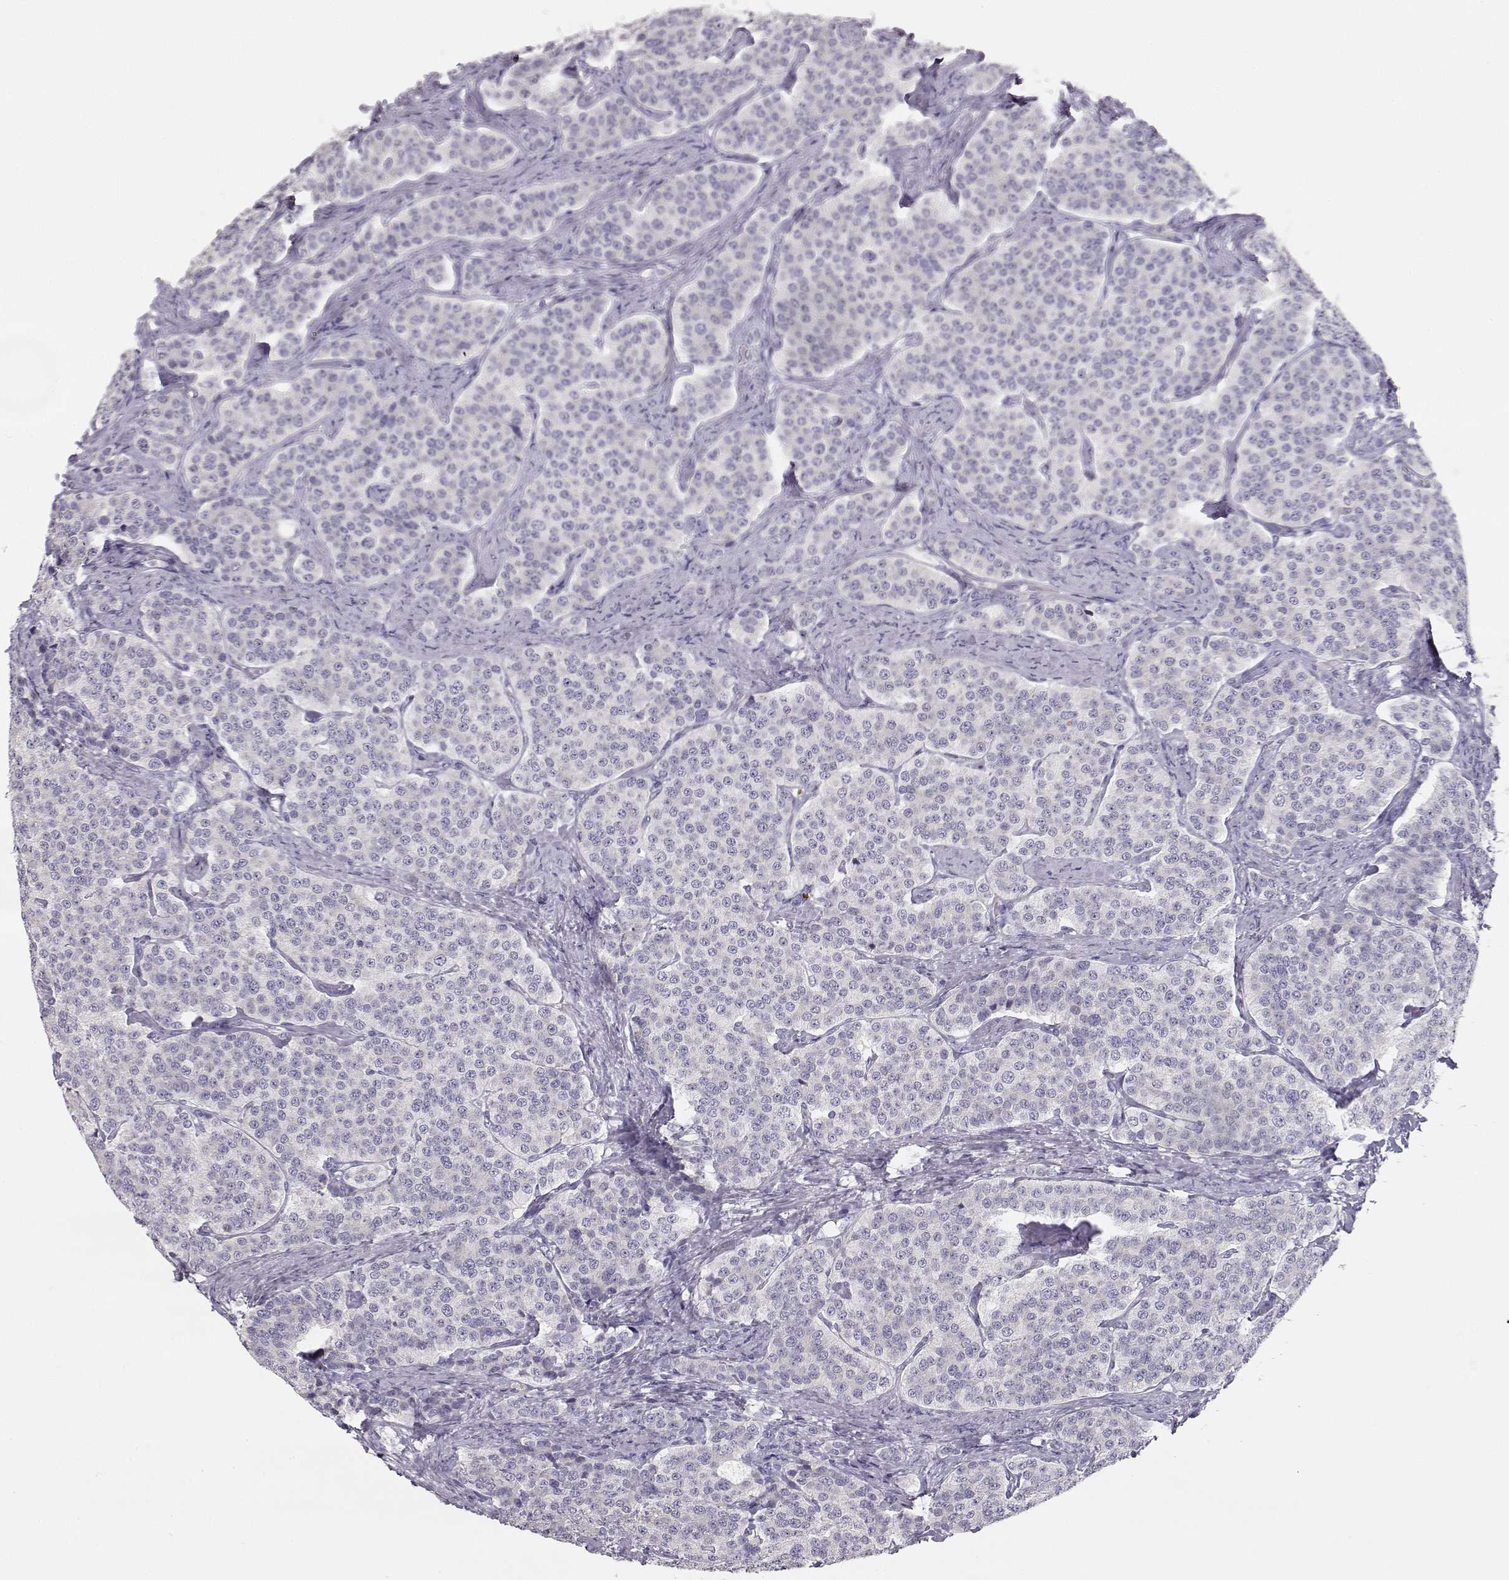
{"staining": {"intensity": "negative", "quantity": "none", "location": "none"}, "tissue": "carcinoid", "cell_type": "Tumor cells", "image_type": "cancer", "snomed": [{"axis": "morphology", "description": "Carcinoid, malignant, NOS"}, {"axis": "topography", "description": "Small intestine"}], "caption": "Human carcinoid (malignant) stained for a protein using IHC displays no positivity in tumor cells.", "gene": "GLIPR1L2", "patient": {"sex": "female", "age": 58}}